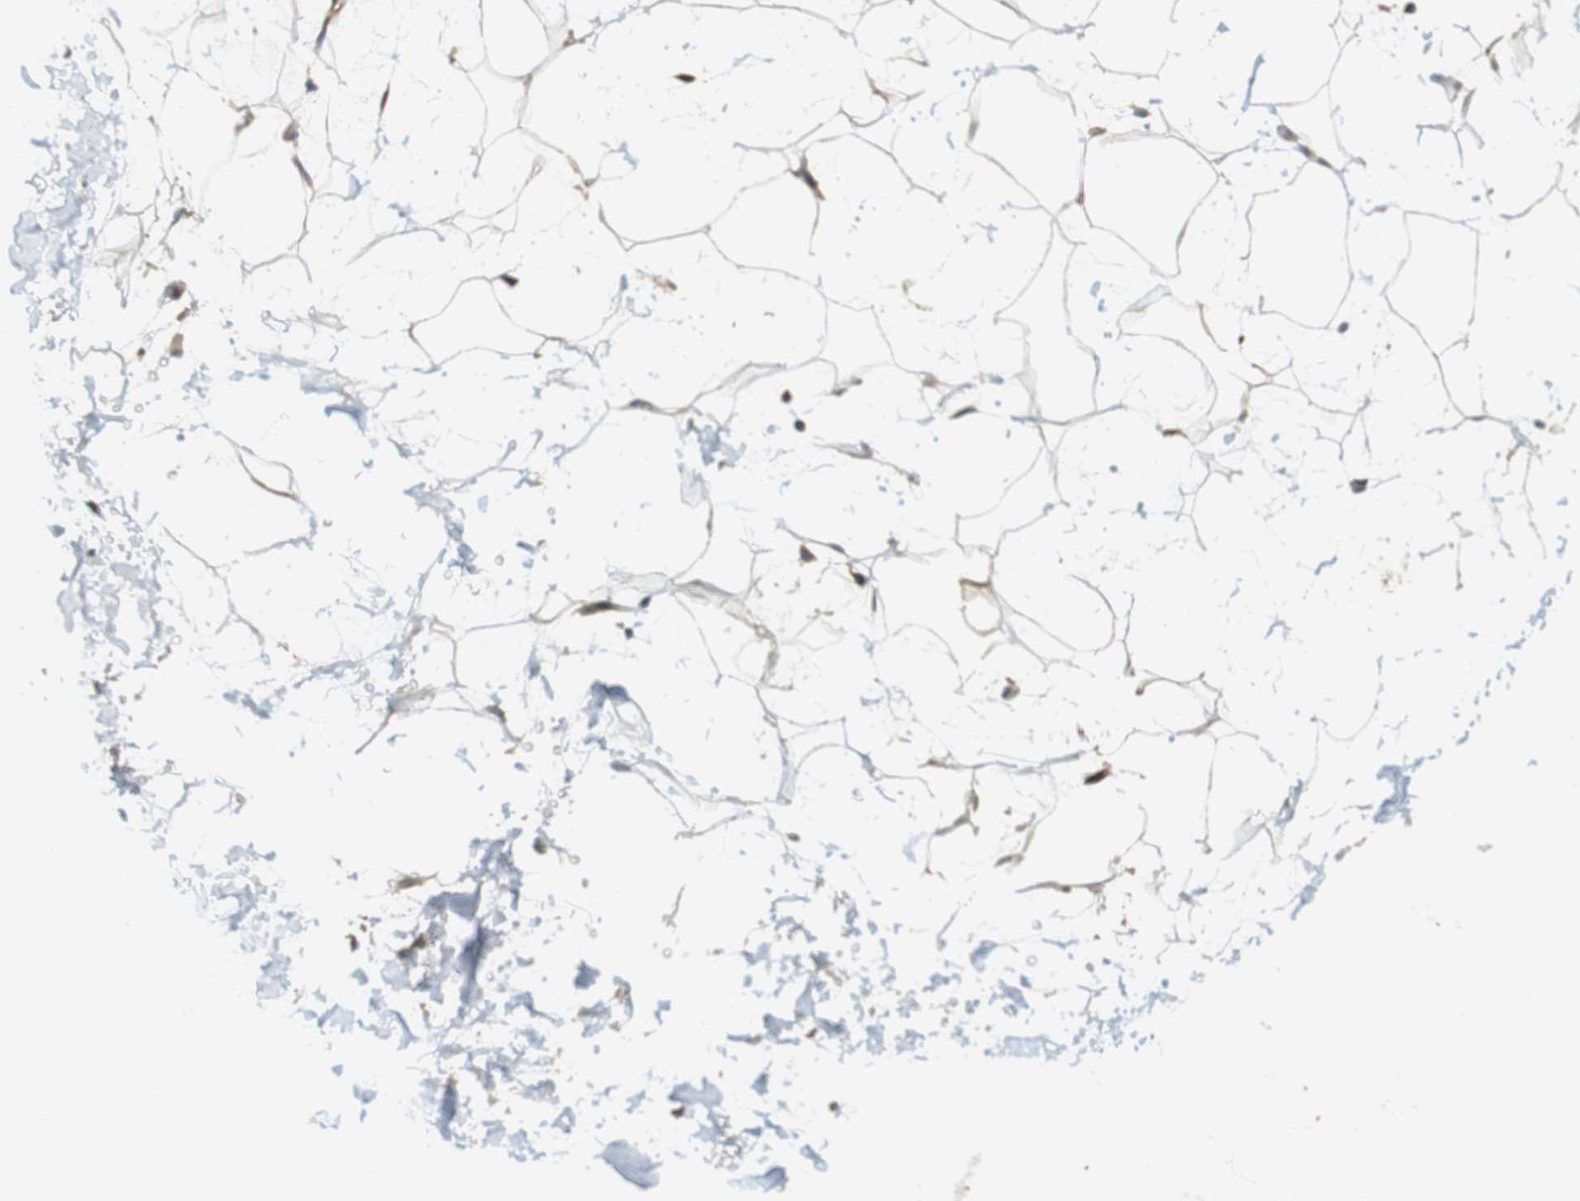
{"staining": {"intensity": "weak", "quantity": "25%-75%", "location": "cytoplasmic/membranous"}, "tissue": "adipose tissue", "cell_type": "Adipocytes", "image_type": "normal", "snomed": [{"axis": "morphology", "description": "Normal tissue, NOS"}, {"axis": "topography", "description": "Soft tissue"}], "caption": "Adipocytes exhibit weak cytoplasmic/membranous positivity in approximately 25%-75% of cells in unremarkable adipose tissue. (DAB (3,3'-diaminobenzidine) IHC, brown staining for protein, blue staining for nuclei).", "gene": "CLRN3", "patient": {"sex": "male", "age": 72}}